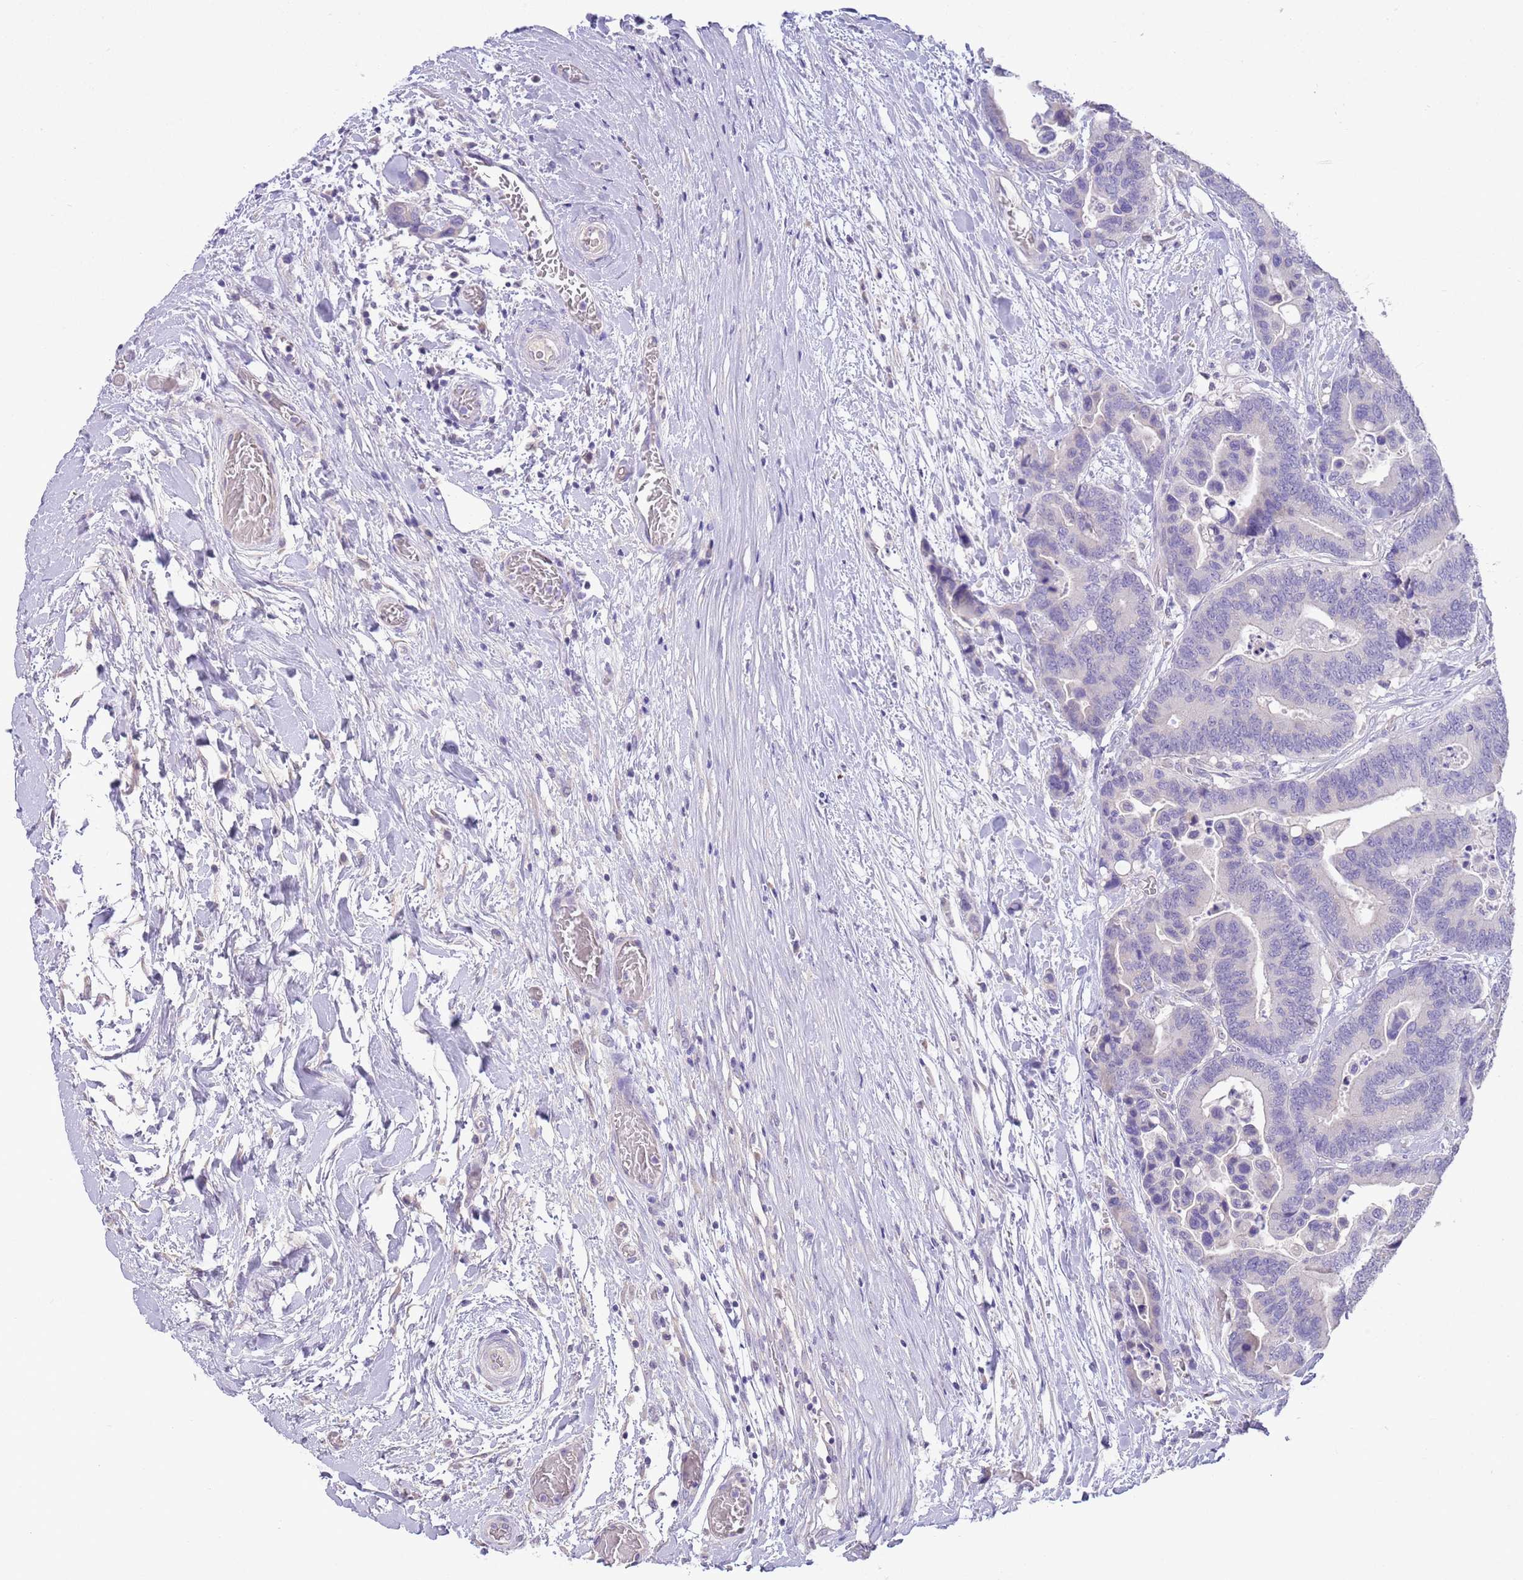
{"staining": {"intensity": "negative", "quantity": "none", "location": "none"}, "tissue": "colorectal cancer", "cell_type": "Tumor cells", "image_type": "cancer", "snomed": [{"axis": "morphology", "description": "Adenocarcinoma, NOS"}, {"axis": "topography", "description": "Colon"}], "caption": "An IHC histopathology image of colorectal cancer is shown. There is no staining in tumor cells of colorectal cancer.", "gene": "SFTPA1", "patient": {"sex": "male", "age": 82}}